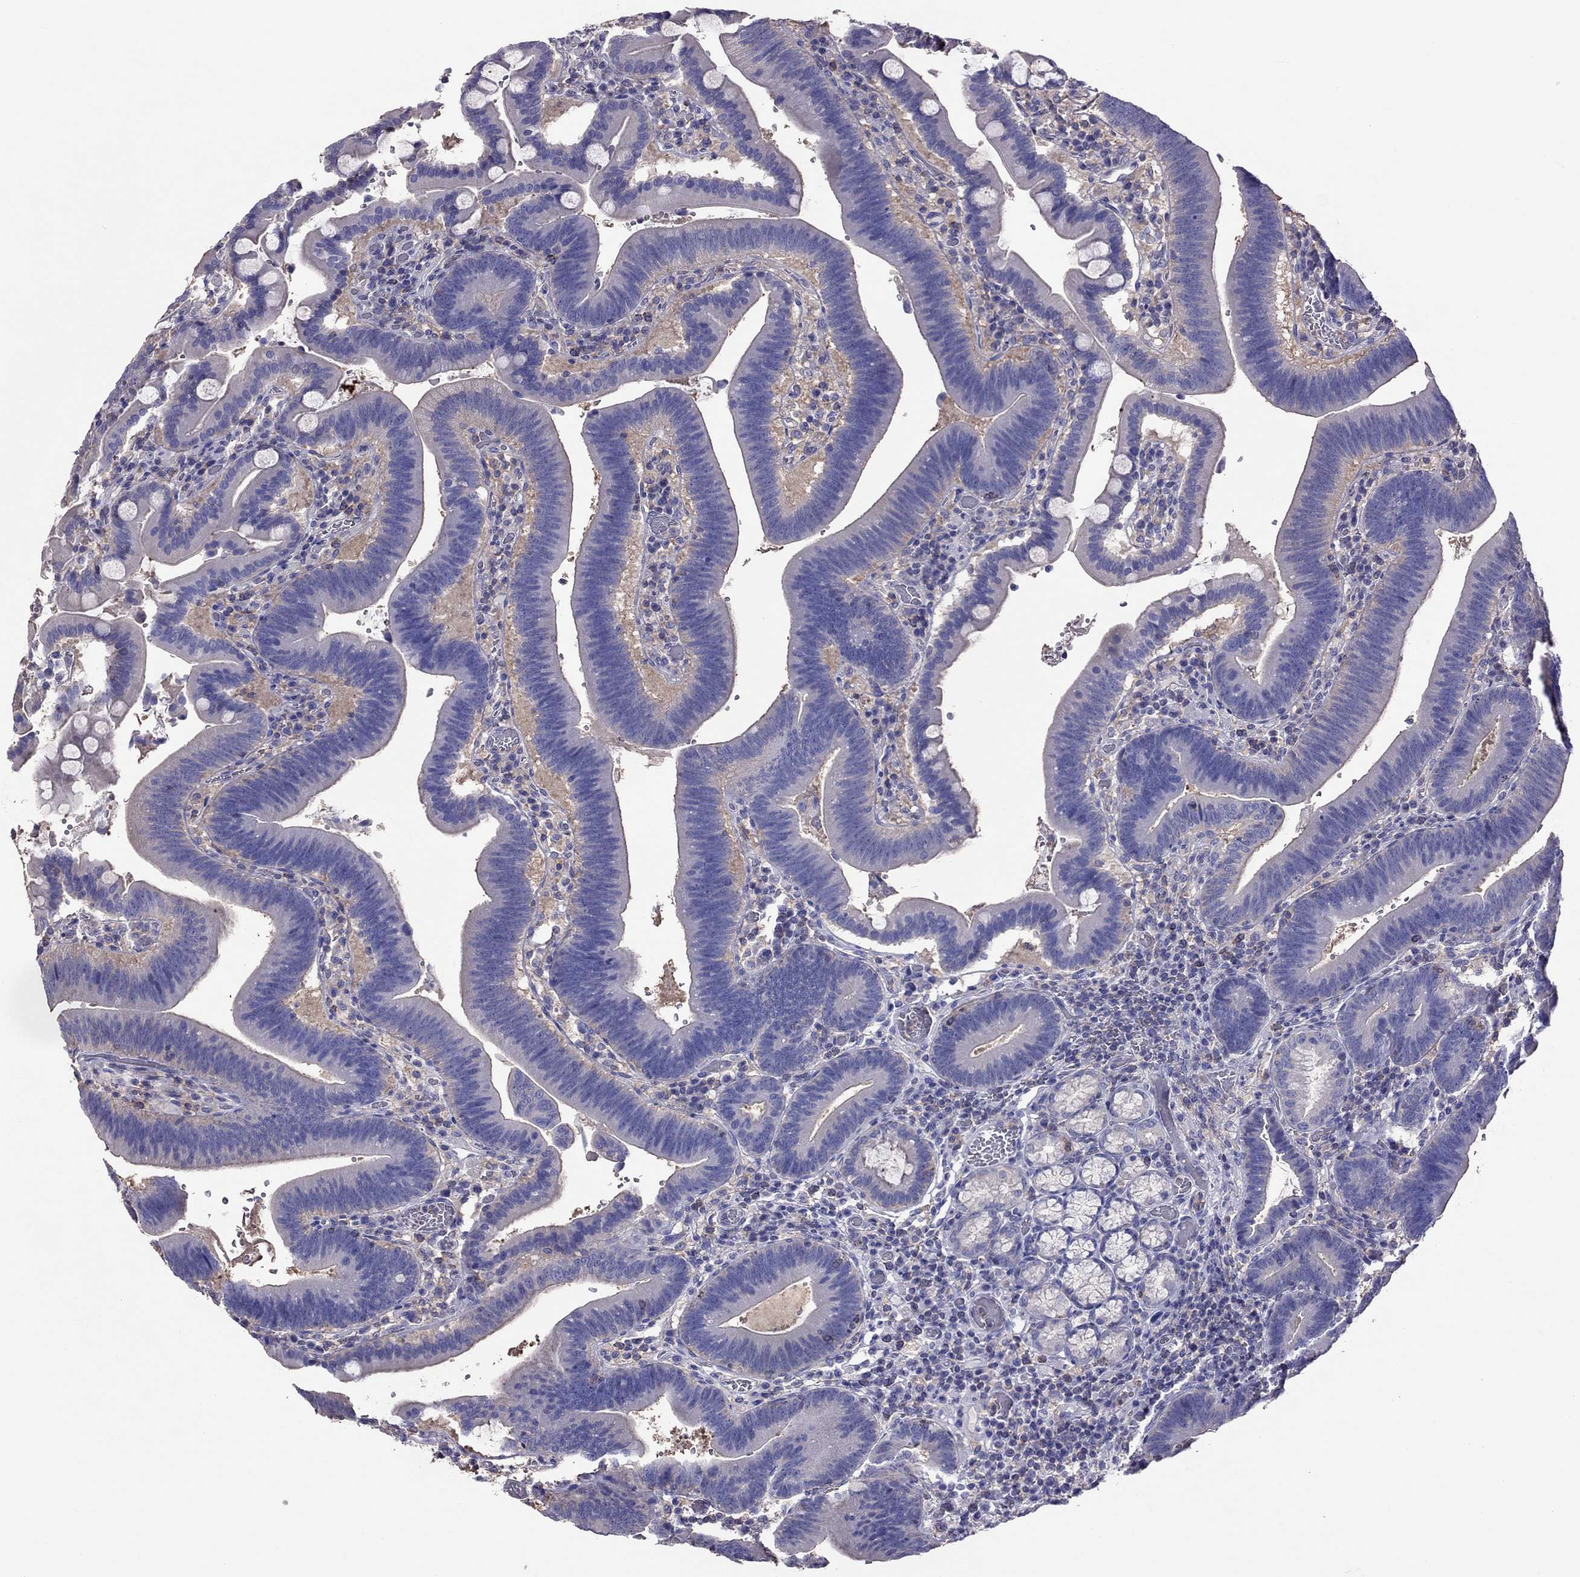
{"staining": {"intensity": "negative", "quantity": "none", "location": "none"}, "tissue": "duodenum", "cell_type": "Glandular cells", "image_type": "normal", "snomed": [{"axis": "morphology", "description": "Normal tissue, NOS"}, {"axis": "topography", "description": "Duodenum"}], "caption": "The immunohistochemistry micrograph has no significant positivity in glandular cells of duodenum. Nuclei are stained in blue.", "gene": "TEX22", "patient": {"sex": "female", "age": 62}}